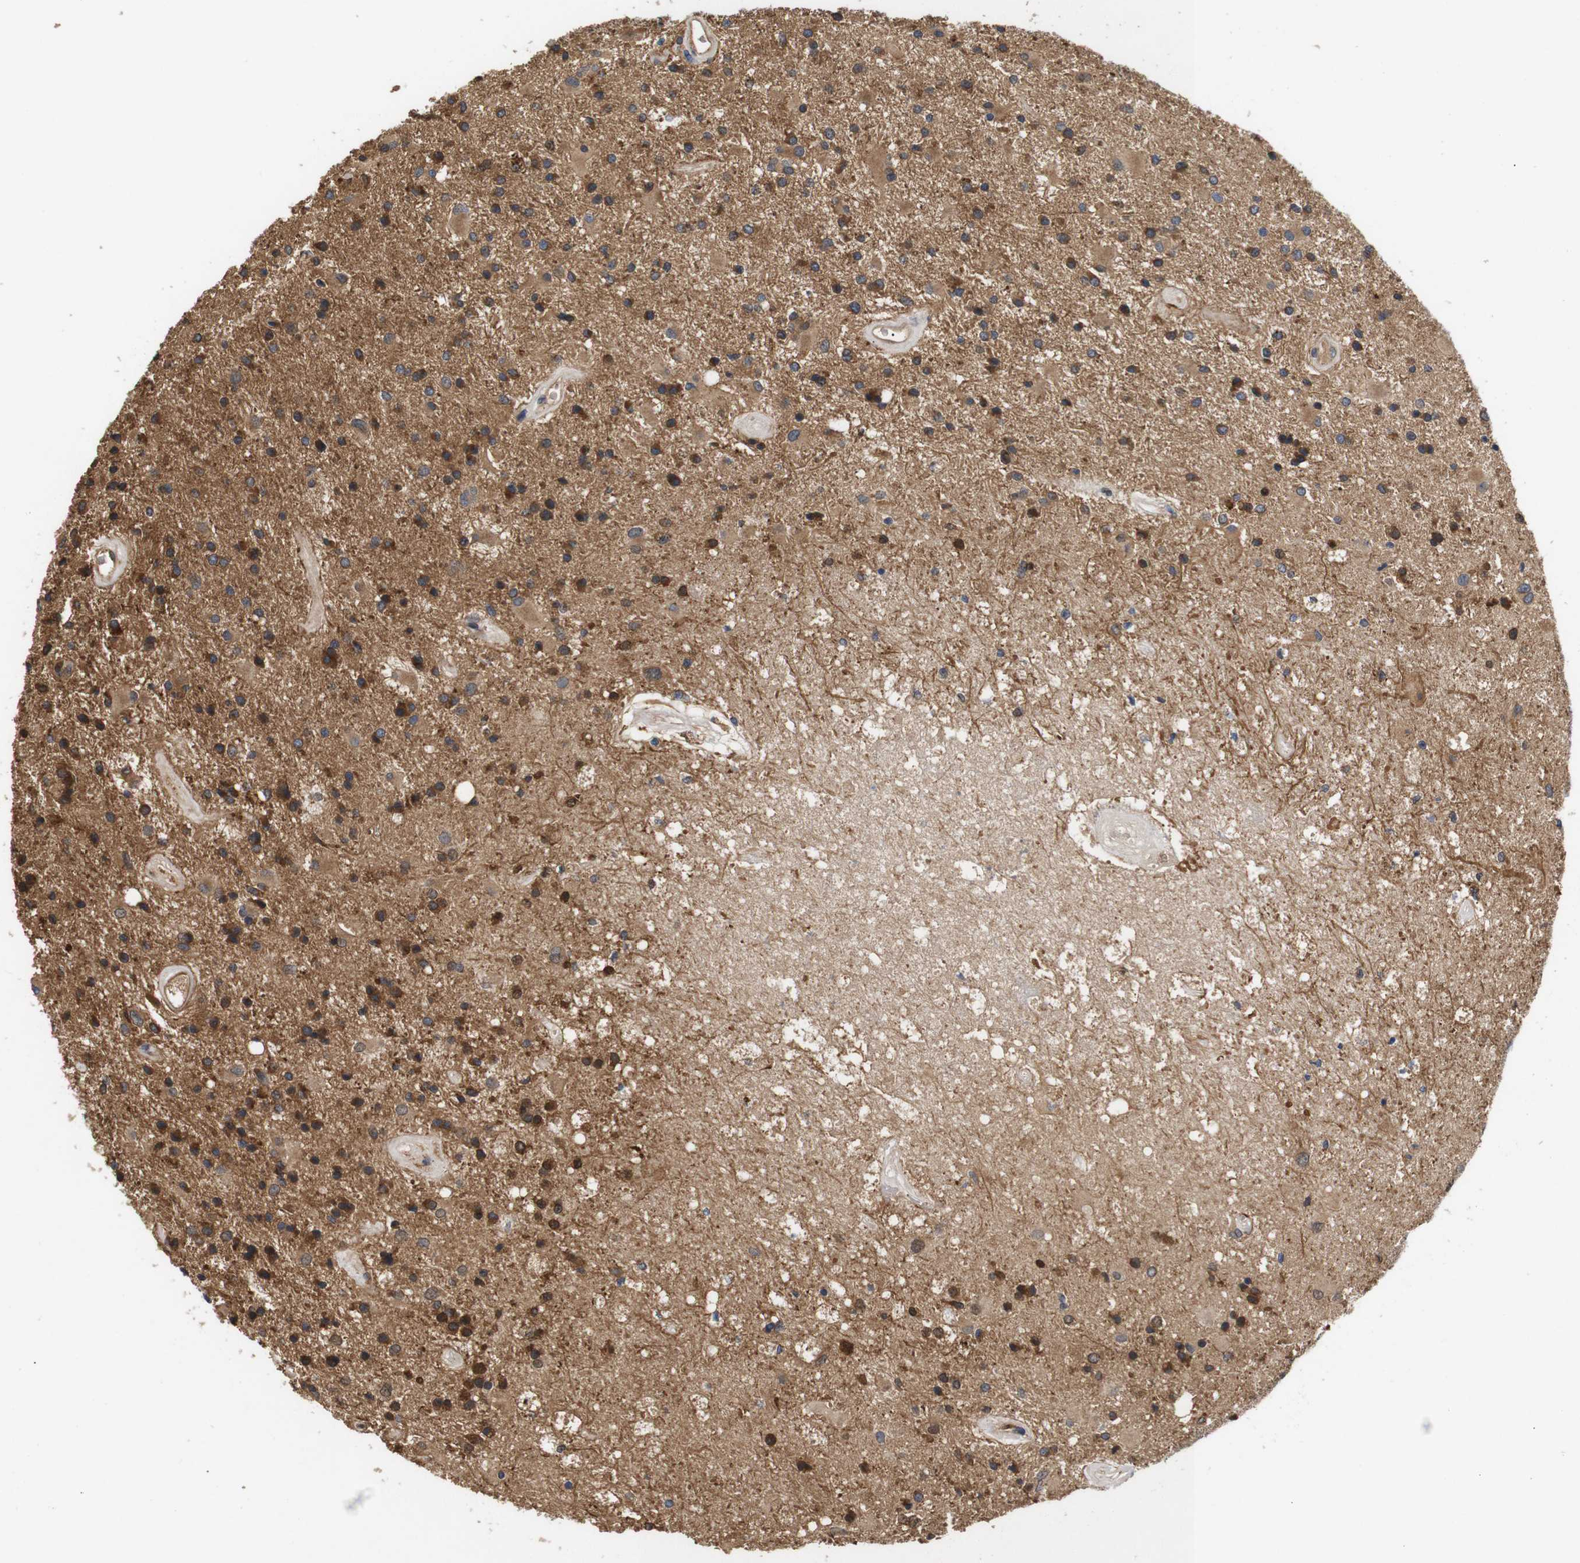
{"staining": {"intensity": "strong", "quantity": "25%-75%", "location": "cytoplasmic/membranous"}, "tissue": "glioma", "cell_type": "Tumor cells", "image_type": "cancer", "snomed": [{"axis": "morphology", "description": "Glioma, malignant, Low grade"}, {"axis": "topography", "description": "Brain"}], "caption": "Glioma was stained to show a protein in brown. There is high levels of strong cytoplasmic/membranous staining in about 25%-75% of tumor cells.", "gene": "DDR1", "patient": {"sex": "male", "age": 58}}